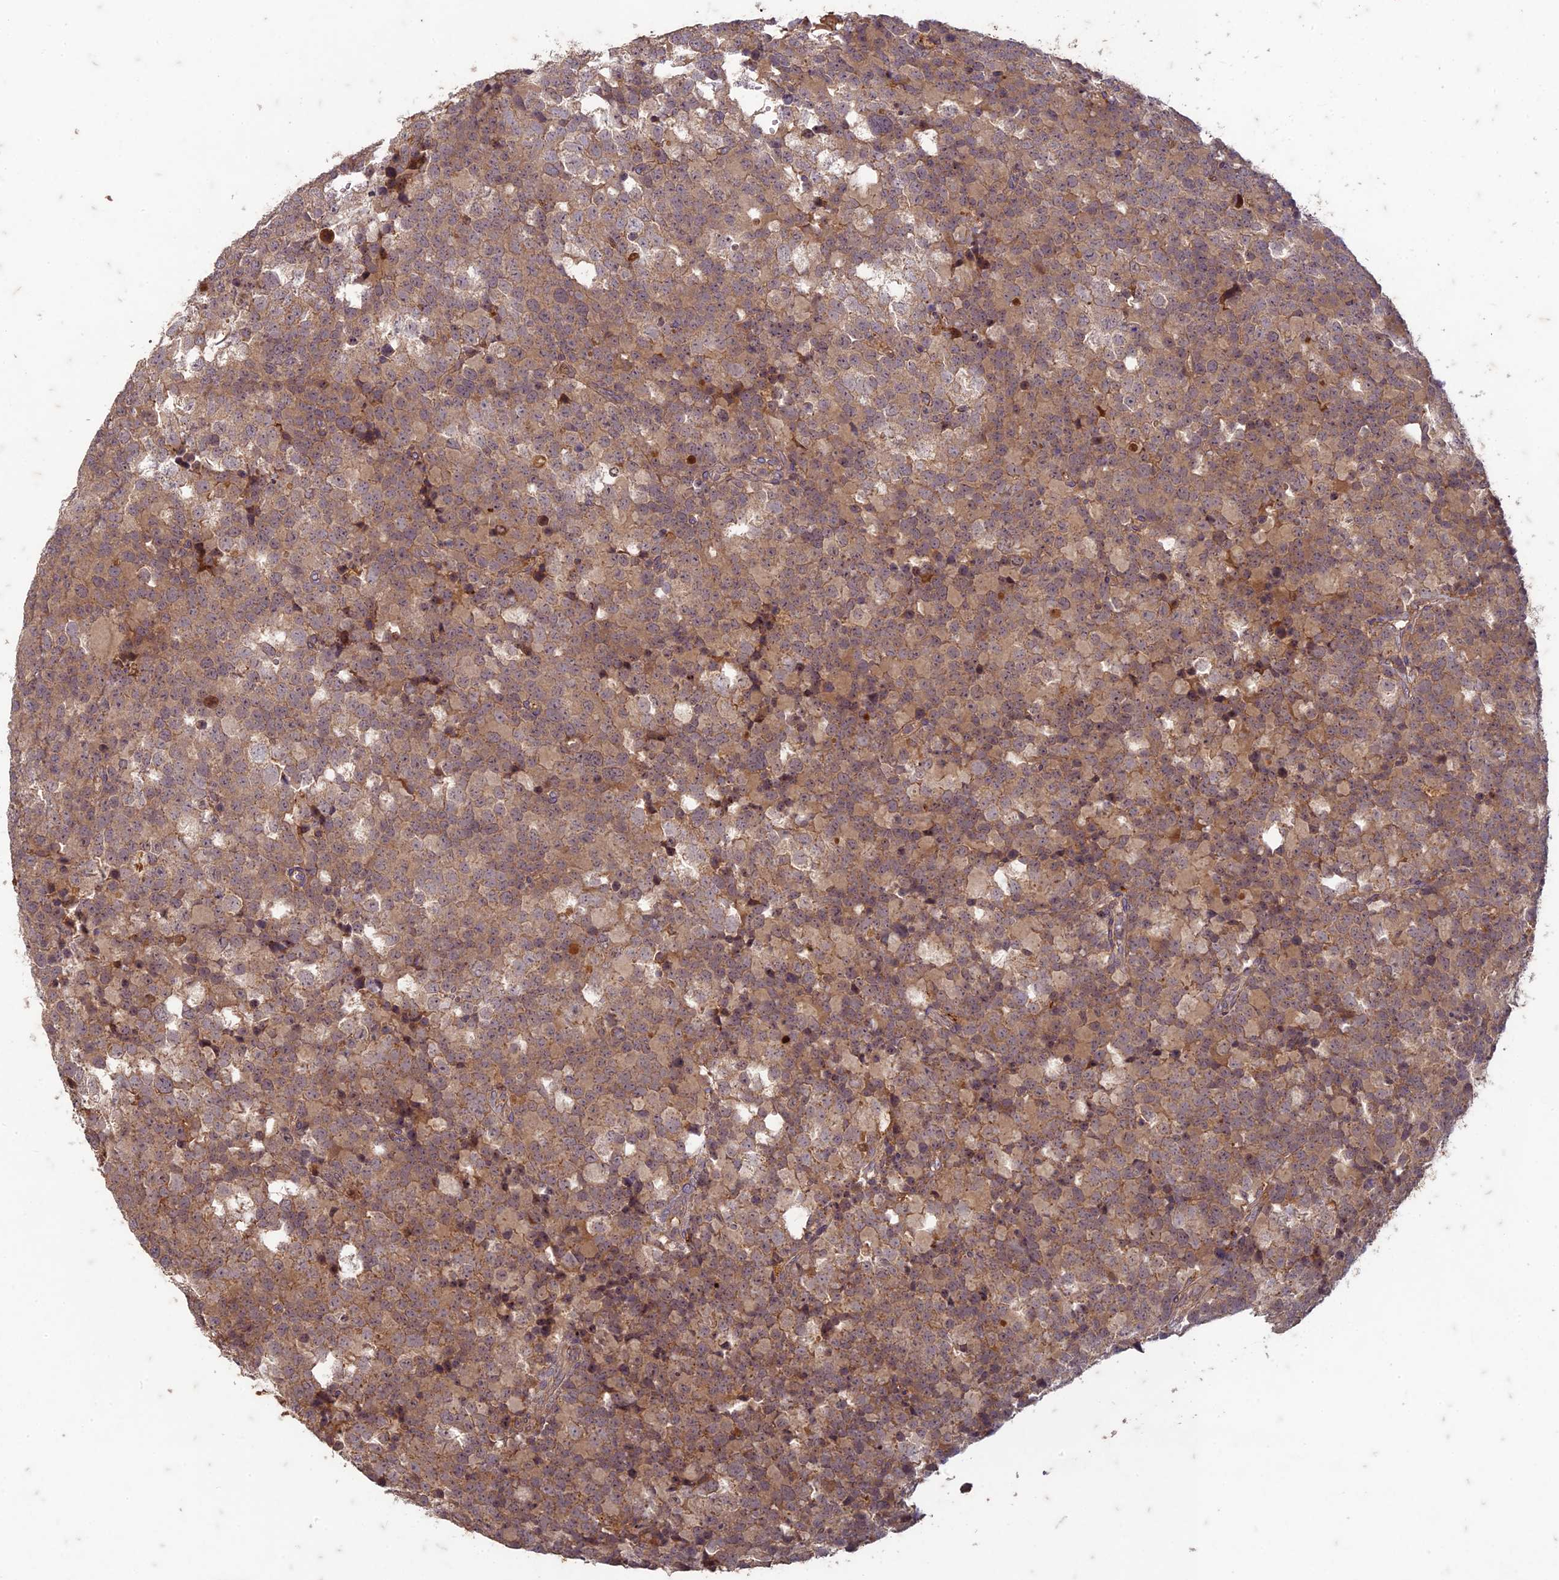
{"staining": {"intensity": "moderate", "quantity": ">75%", "location": "cytoplasmic/membranous"}, "tissue": "testis cancer", "cell_type": "Tumor cells", "image_type": "cancer", "snomed": [{"axis": "morphology", "description": "Seminoma, NOS"}, {"axis": "topography", "description": "Testis"}], "caption": "Tumor cells reveal medium levels of moderate cytoplasmic/membranous positivity in about >75% of cells in human seminoma (testis).", "gene": "TCF25", "patient": {"sex": "male", "age": 71}}